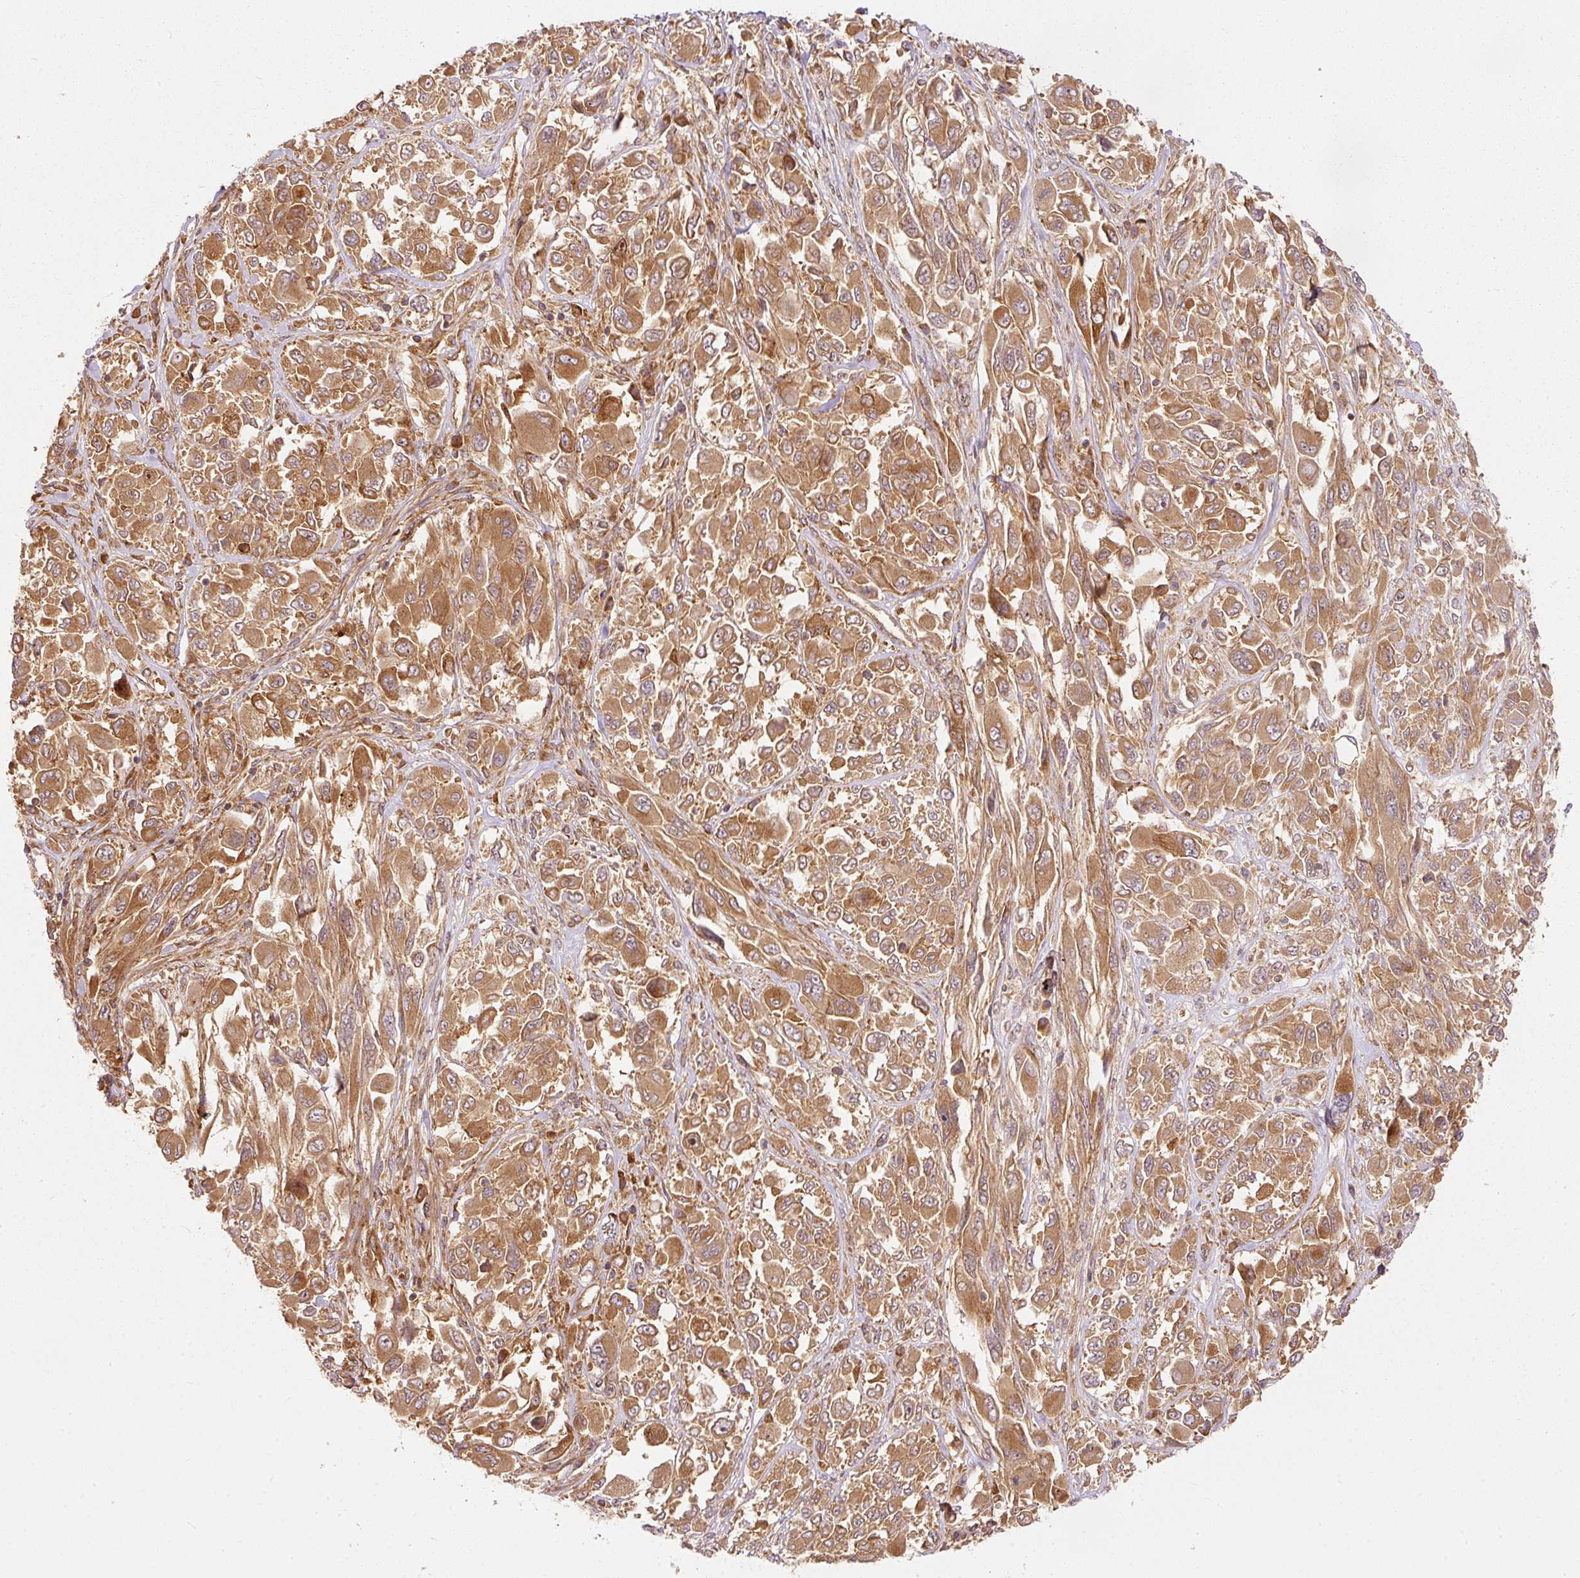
{"staining": {"intensity": "moderate", "quantity": ">75%", "location": "cytoplasmic/membranous"}, "tissue": "melanoma", "cell_type": "Tumor cells", "image_type": "cancer", "snomed": [{"axis": "morphology", "description": "Malignant melanoma, NOS"}, {"axis": "topography", "description": "Skin"}], "caption": "Immunohistochemistry (IHC) (DAB) staining of human melanoma exhibits moderate cytoplasmic/membranous protein positivity in about >75% of tumor cells.", "gene": "EIF3B", "patient": {"sex": "female", "age": 91}}